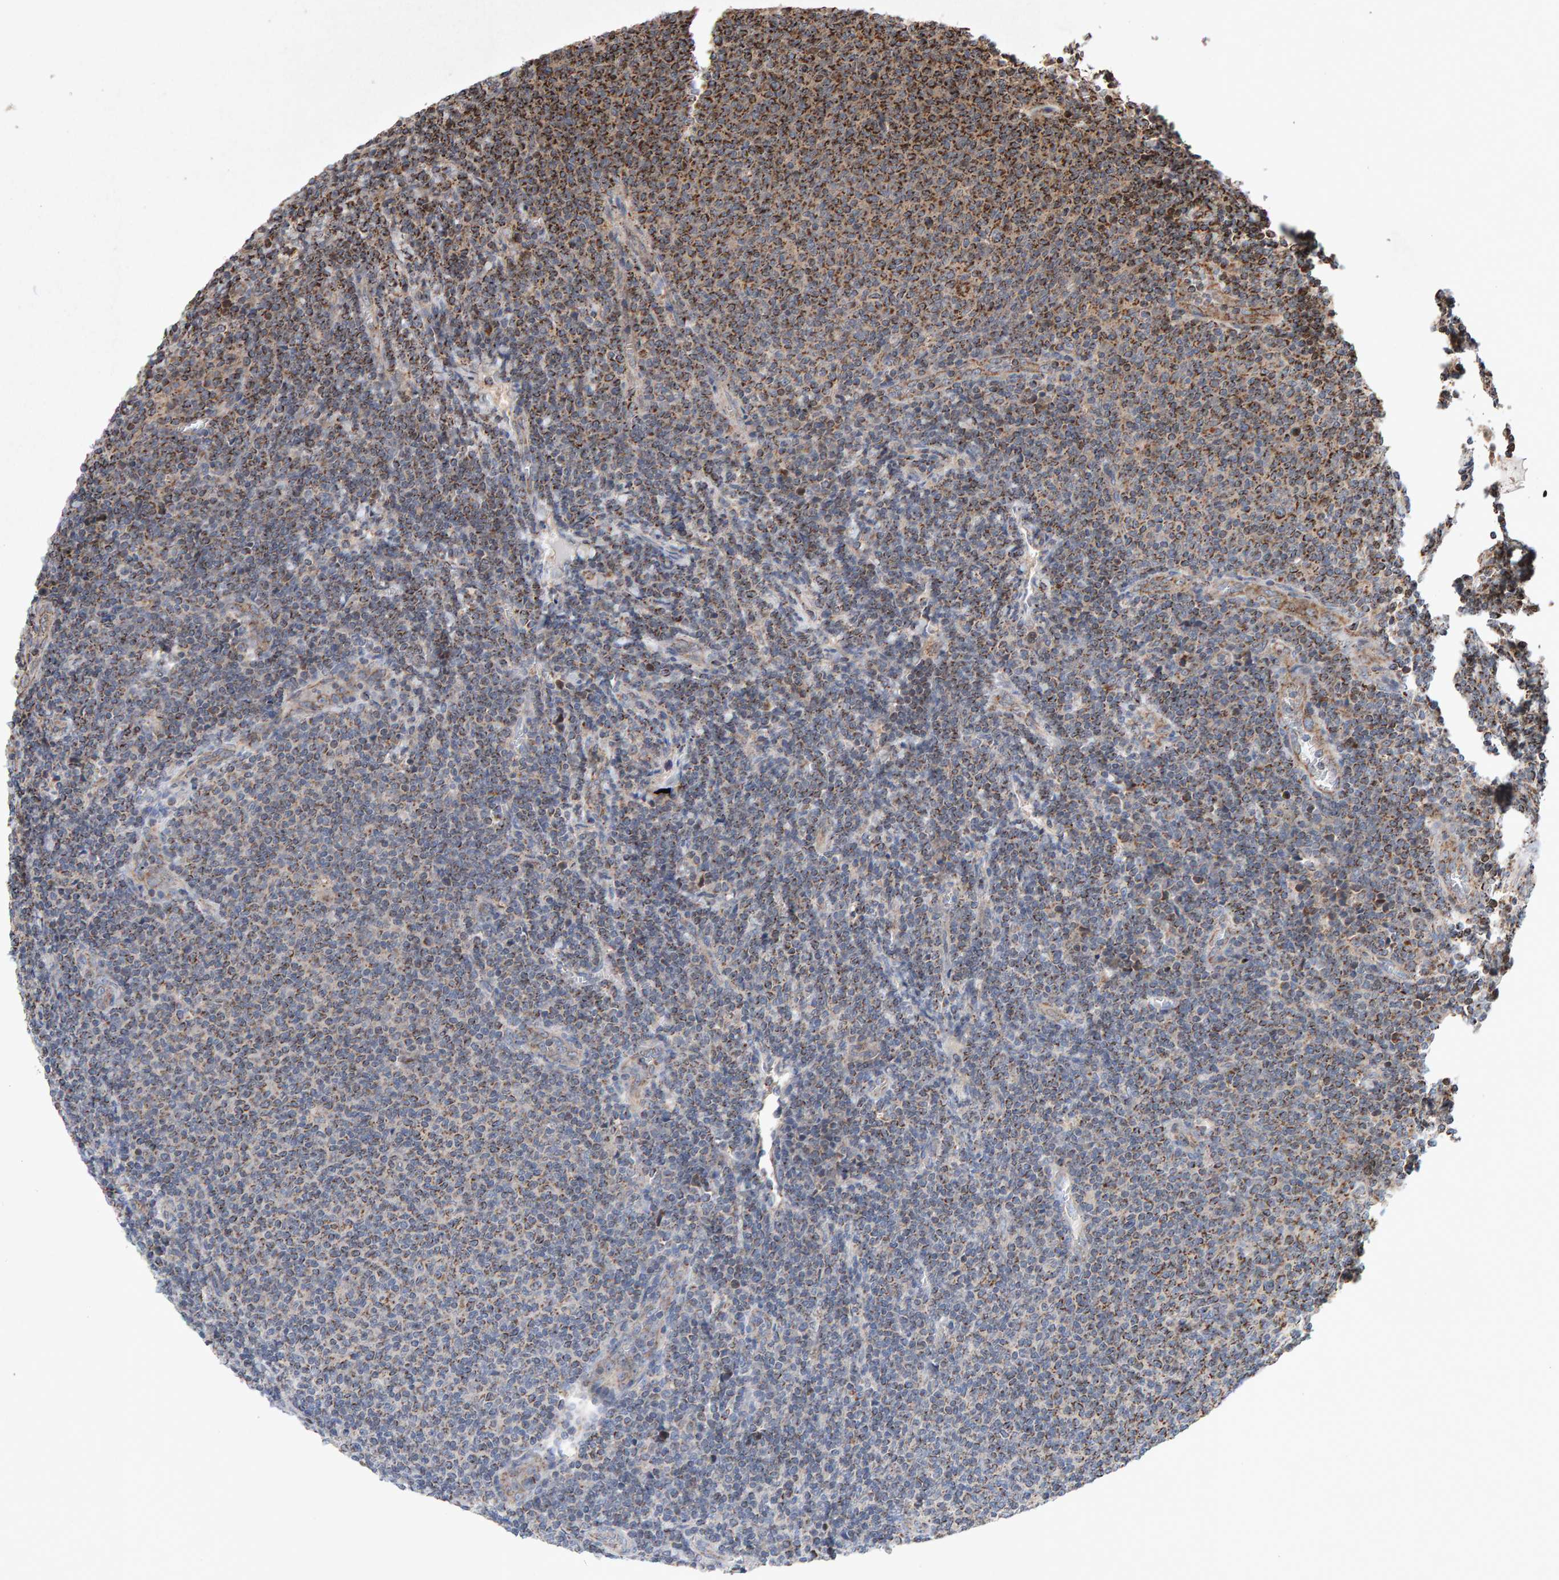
{"staining": {"intensity": "moderate", "quantity": "25%-75%", "location": "cytoplasmic/membranous"}, "tissue": "lymphoma", "cell_type": "Tumor cells", "image_type": "cancer", "snomed": [{"axis": "morphology", "description": "Malignant lymphoma, non-Hodgkin's type, Low grade"}, {"axis": "topography", "description": "Lymph node"}], "caption": "High-magnification brightfield microscopy of malignant lymphoma, non-Hodgkin's type (low-grade) stained with DAB (3,3'-diaminobenzidine) (brown) and counterstained with hematoxylin (blue). tumor cells exhibit moderate cytoplasmic/membranous expression is identified in approximately25%-75% of cells.", "gene": "PECR", "patient": {"sex": "male", "age": 66}}